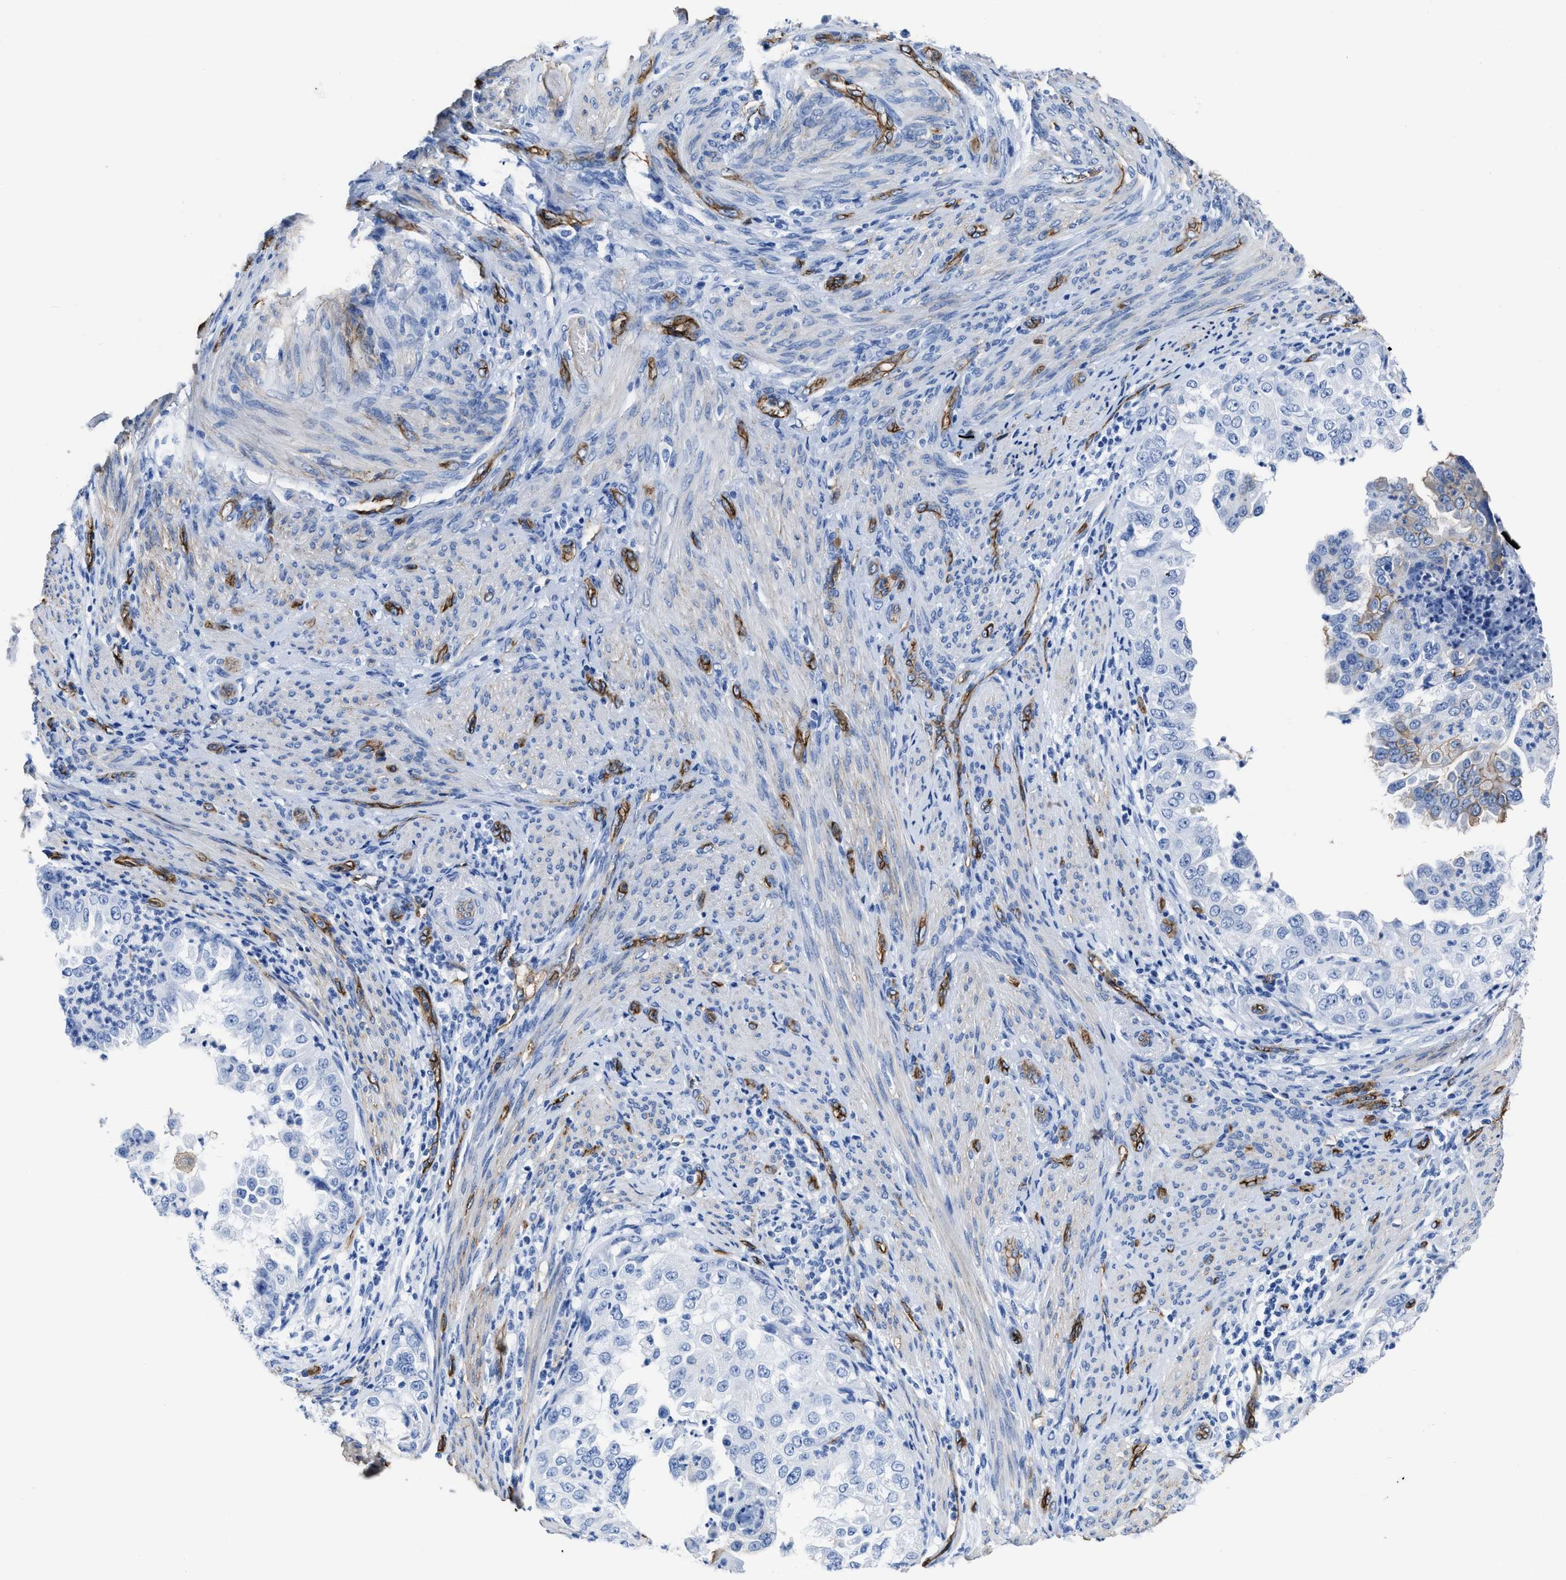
{"staining": {"intensity": "moderate", "quantity": "<25%", "location": "cytoplasmic/membranous"}, "tissue": "endometrial cancer", "cell_type": "Tumor cells", "image_type": "cancer", "snomed": [{"axis": "morphology", "description": "Adenocarcinoma, NOS"}, {"axis": "topography", "description": "Endometrium"}], "caption": "The photomicrograph shows immunohistochemical staining of endometrial cancer. There is moderate cytoplasmic/membranous expression is appreciated in approximately <25% of tumor cells. Ihc stains the protein of interest in brown and the nuclei are stained blue.", "gene": "AQP1", "patient": {"sex": "female", "age": 85}}